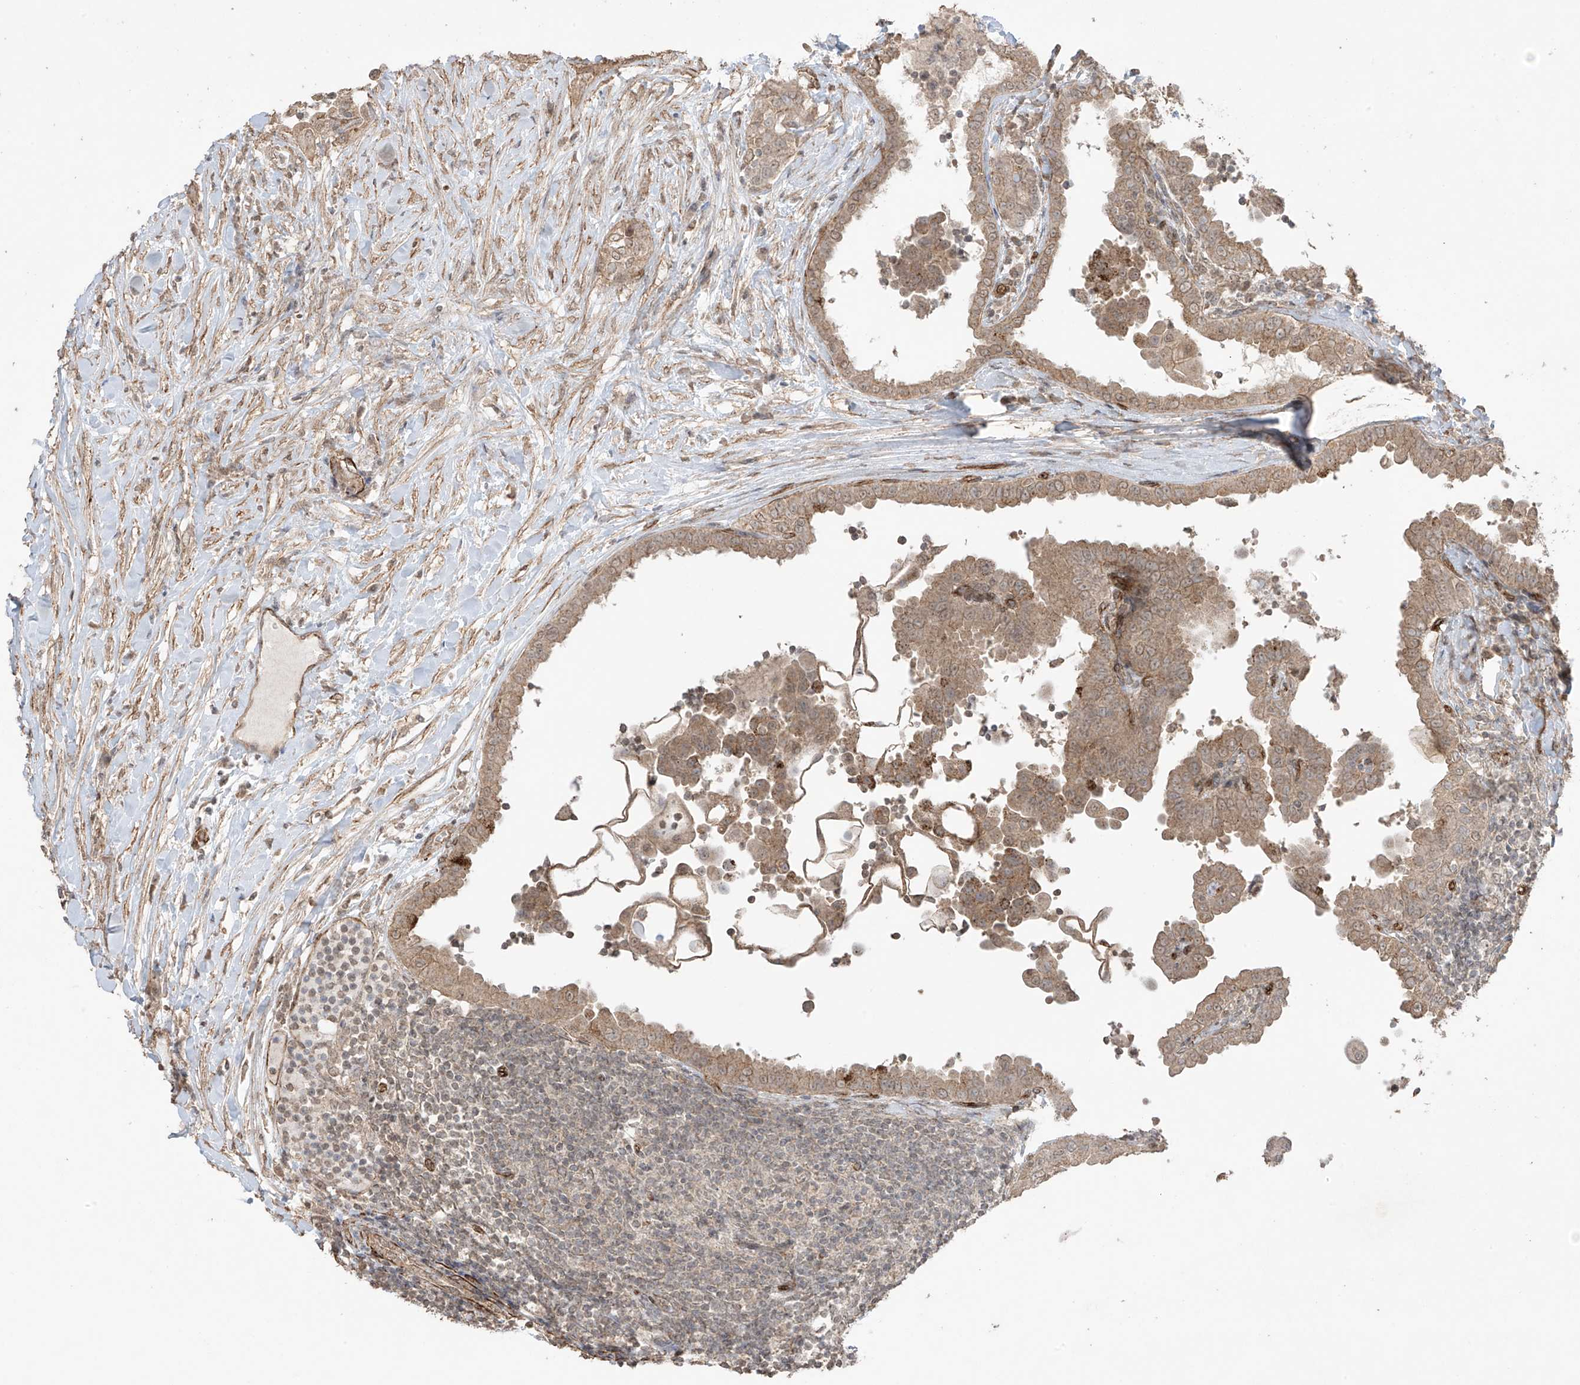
{"staining": {"intensity": "moderate", "quantity": ">75%", "location": "cytoplasmic/membranous"}, "tissue": "thyroid cancer", "cell_type": "Tumor cells", "image_type": "cancer", "snomed": [{"axis": "morphology", "description": "Papillary adenocarcinoma, NOS"}, {"axis": "topography", "description": "Thyroid gland"}], "caption": "Protein expression analysis of human papillary adenocarcinoma (thyroid) reveals moderate cytoplasmic/membranous expression in approximately >75% of tumor cells.", "gene": "TTLL5", "patient": {"sex": "male", "age": 33}}